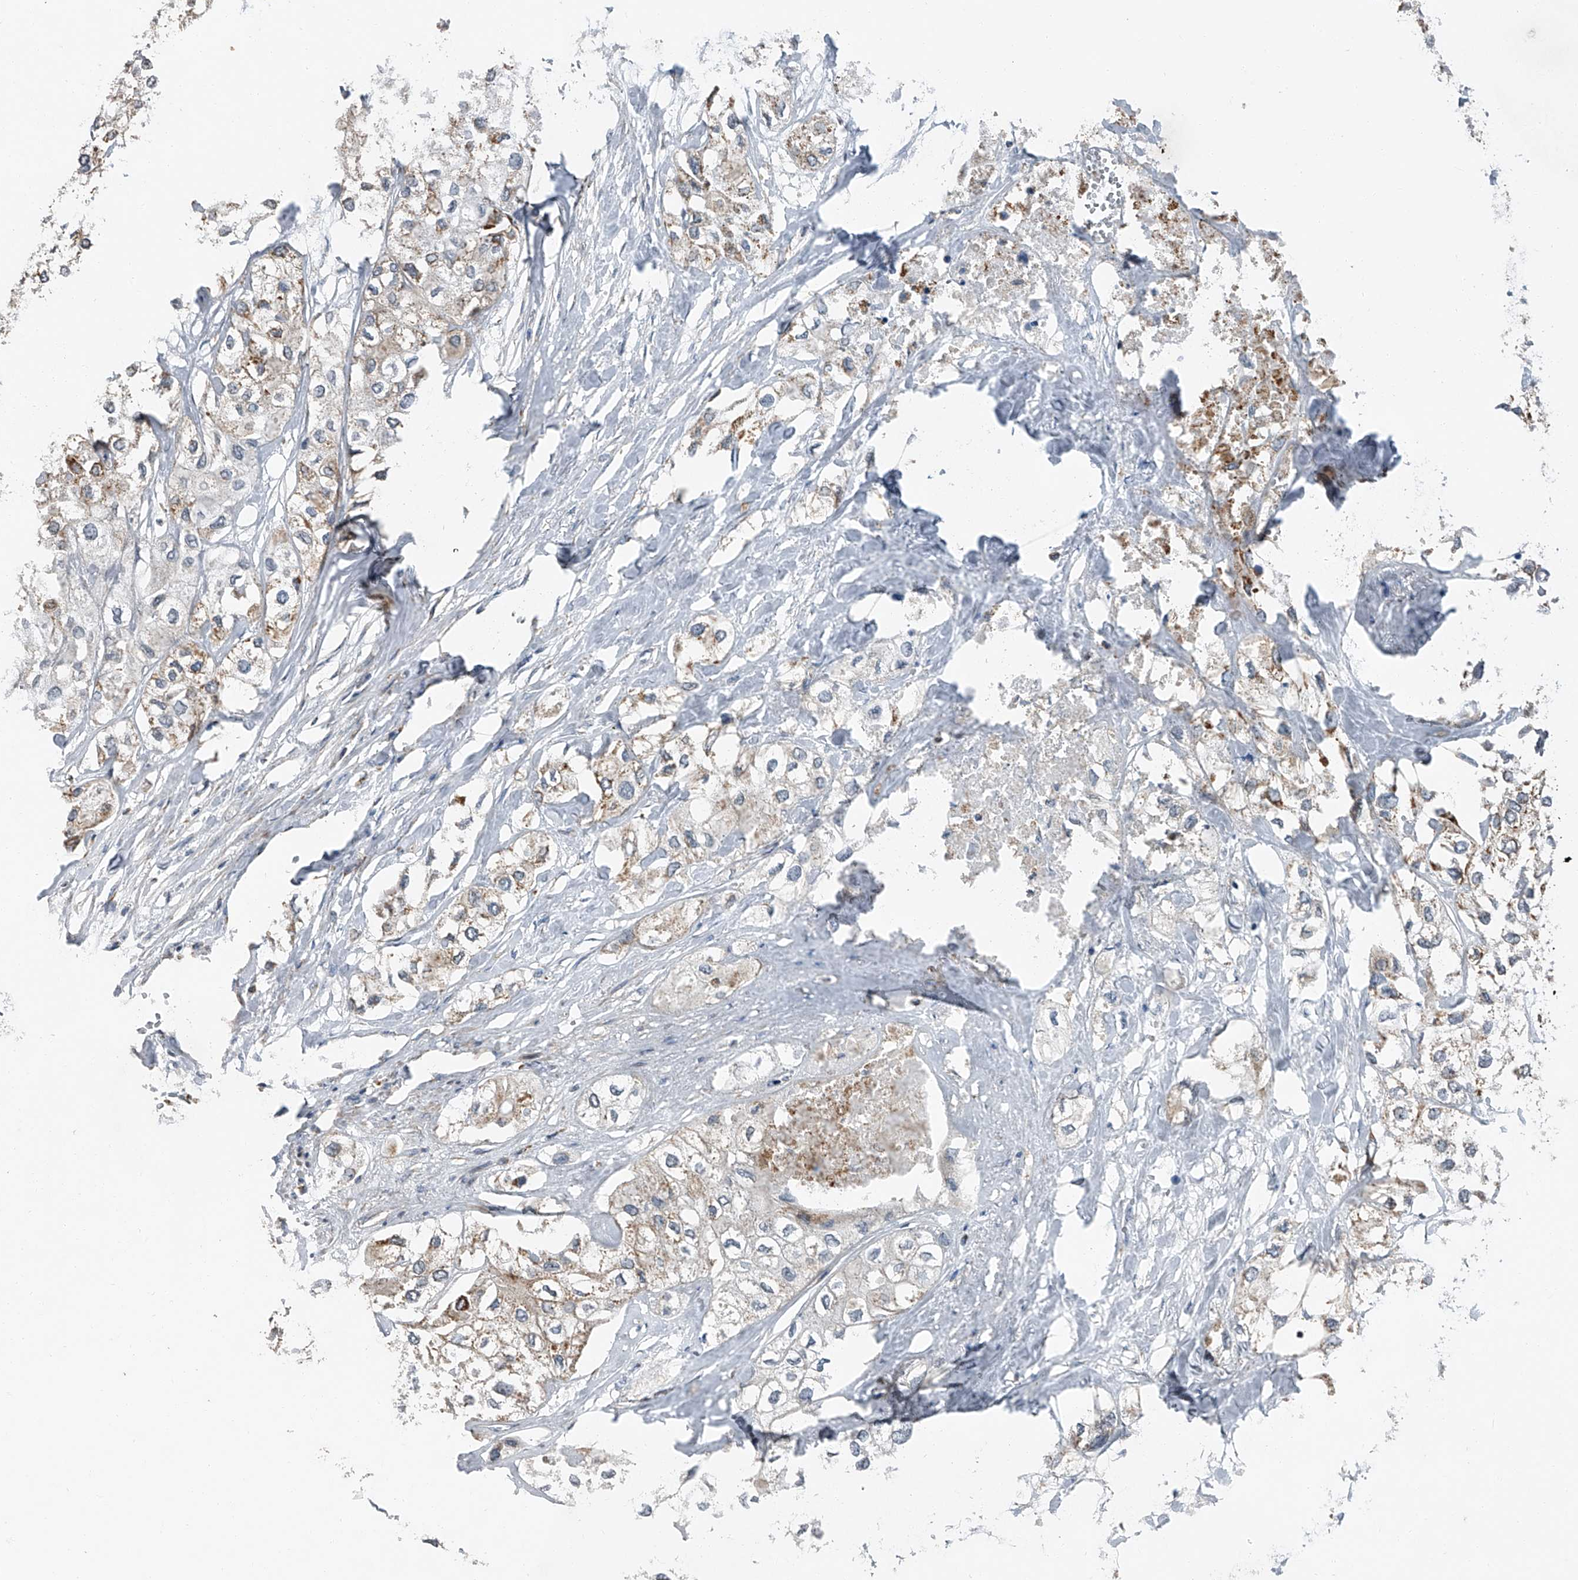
{"staining": {"intensity": "moderate", "quantity": ">75%", "location": "cytoplasmic/membranous"}, "tissue": "urothelial cancer", "cell_type": "Tumor cells", "image_type": "cancer", "snomed": [{"axis": "morphology", "description": "Urothelial carcinoma, High grade"}, {"axis": "topography", "description": "Urinary bladder"}], "caption": "Urothelial cancer stained with immunohistochemistry (IHC) displays moderate cytoplasmic/membranous expression in about >75% of tumor cells.", "gene": "CHRNA7", "patient": {"sex": "male", "age": 64}}